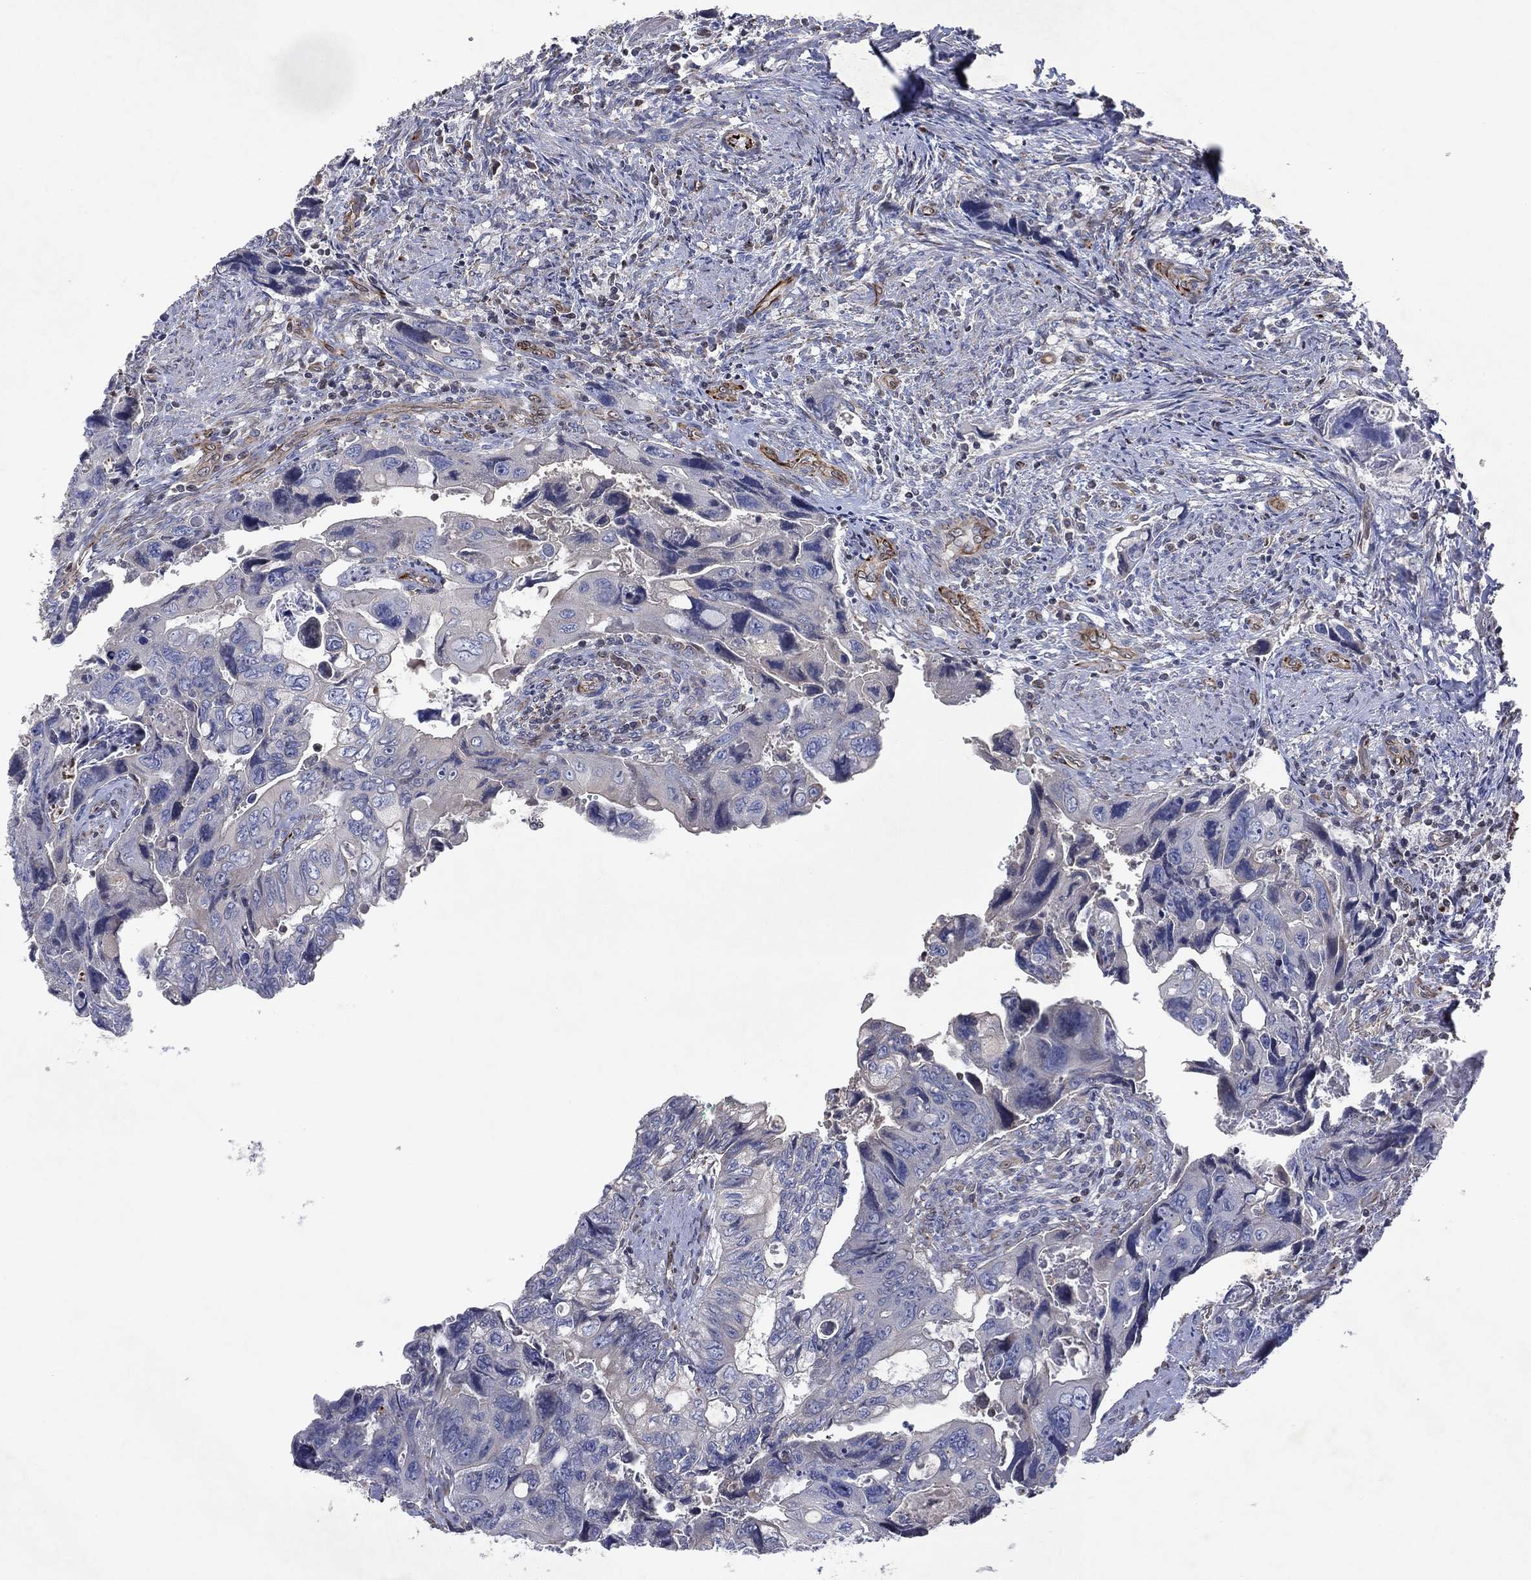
{"staining": {"intensity": "negative", "quantity": "none", "location": "none"}, "tissue": "colorectal cancer", "cell_type": "Tumor cells", "image_type": "cancer", "snomed": [{"axis": "morphology", "description": "Adenocarcinoma, NOS"}, {"axis": "topography", "description": "Rectum"}], "caption": "This is a histopathology image of immunohistochemistry (IHC) staining of colorectal cancer, which shows no positivity in tumor cells. Nuclei are stained in blue.", "gene": "FLI1", "patient": {"sex": "male", "age": 62}}